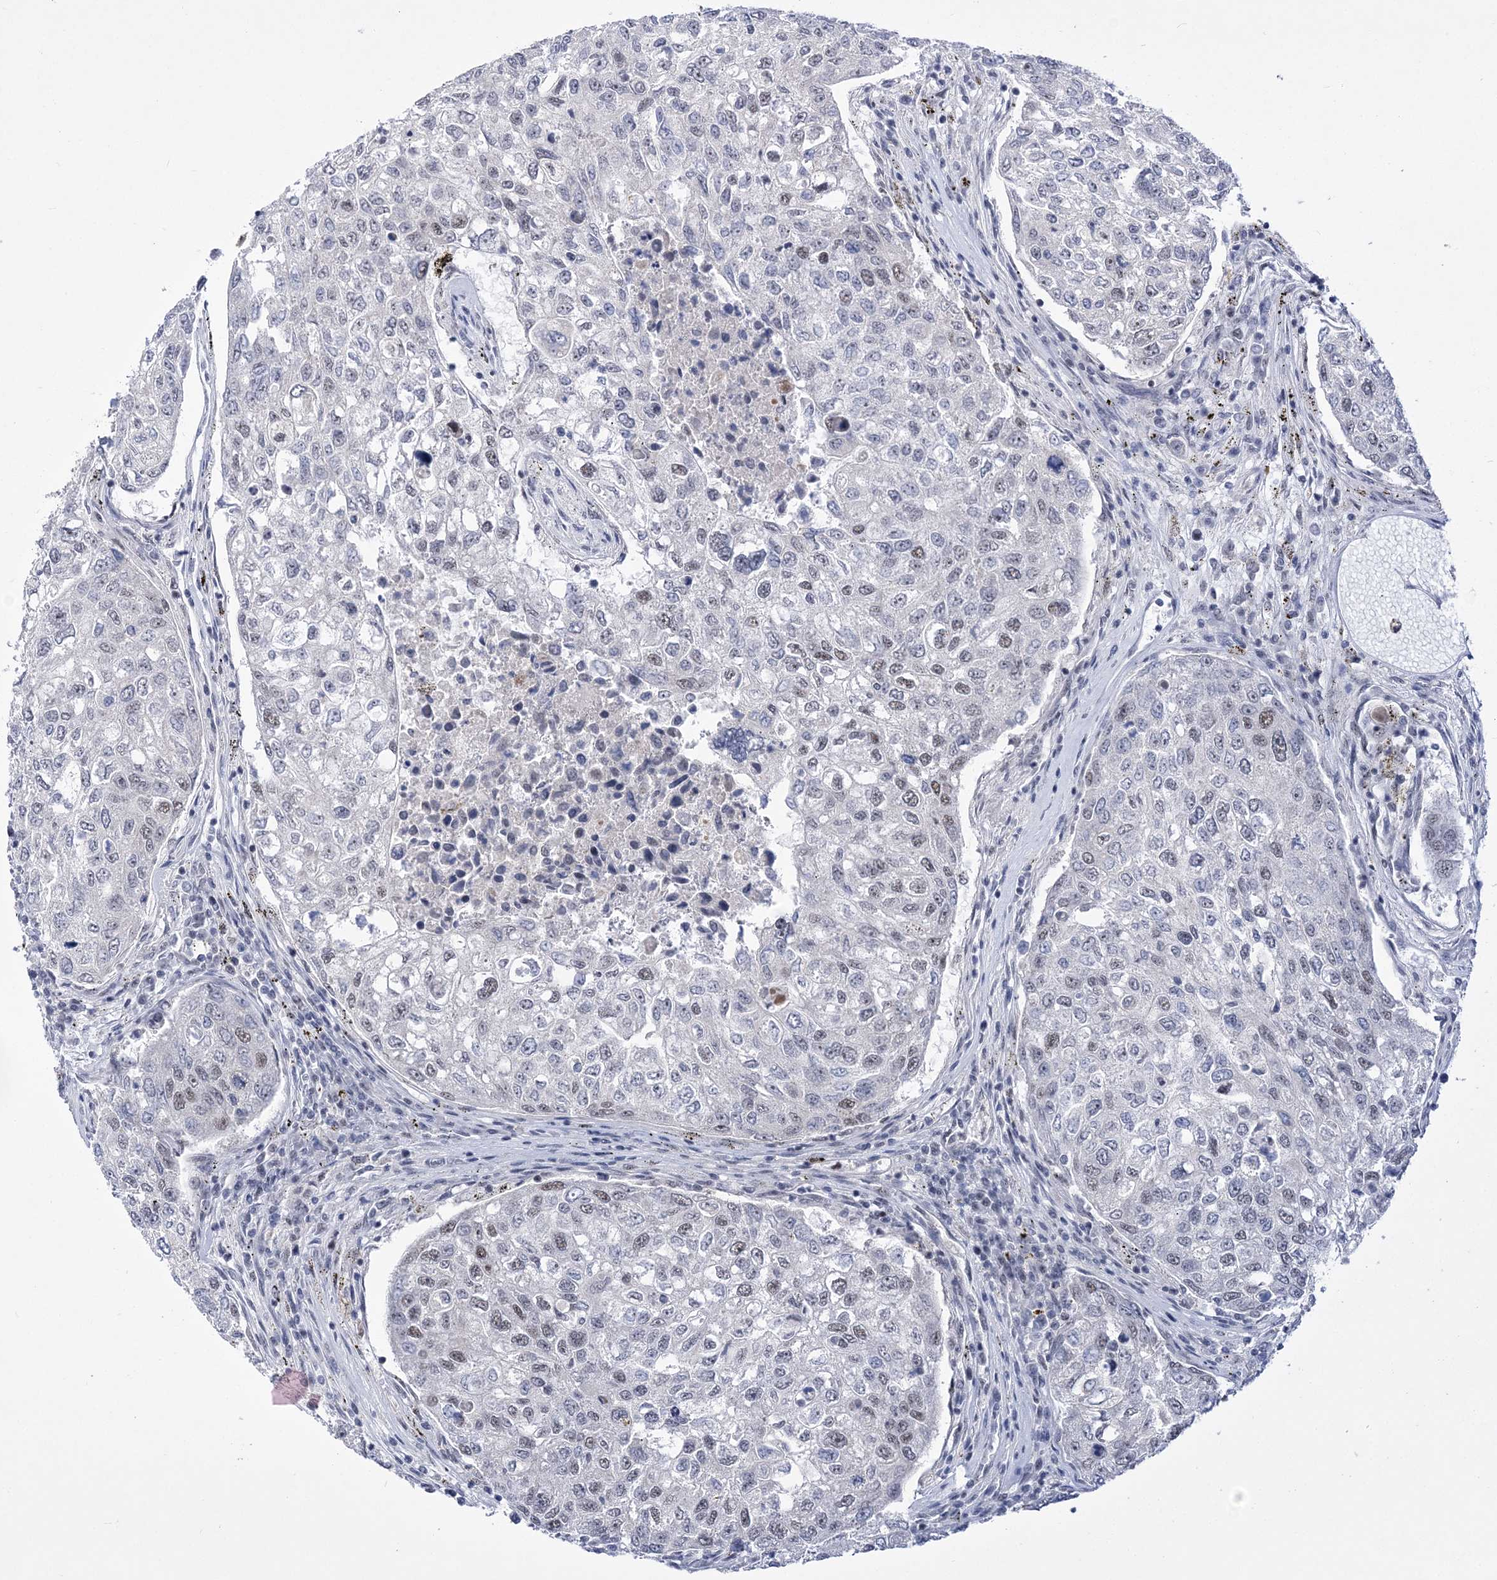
{"staining": {"intensity": "moderate", "quantity": "<25%", "location": "nuclear"}, "tissue": "urothelial cancer", "cell_type": "Tumor cells", "image_type": "cancer", "snomed": [{"axis": "morphology", "description": "Urothelial carcinoma, High grade"}, {"axis": "topography", "description": "Lymph node"}, {"axis": "topography", "description": "Urinary bladder"}], "caption": "This photomicrograph displays IHC staining of human high-grade urothelial carcinoma, with low moderate nuclear staining in approximately <25% of tumor cells.", "gene": "NSUN2", "patient": {"sex": "male", "age": 51}}